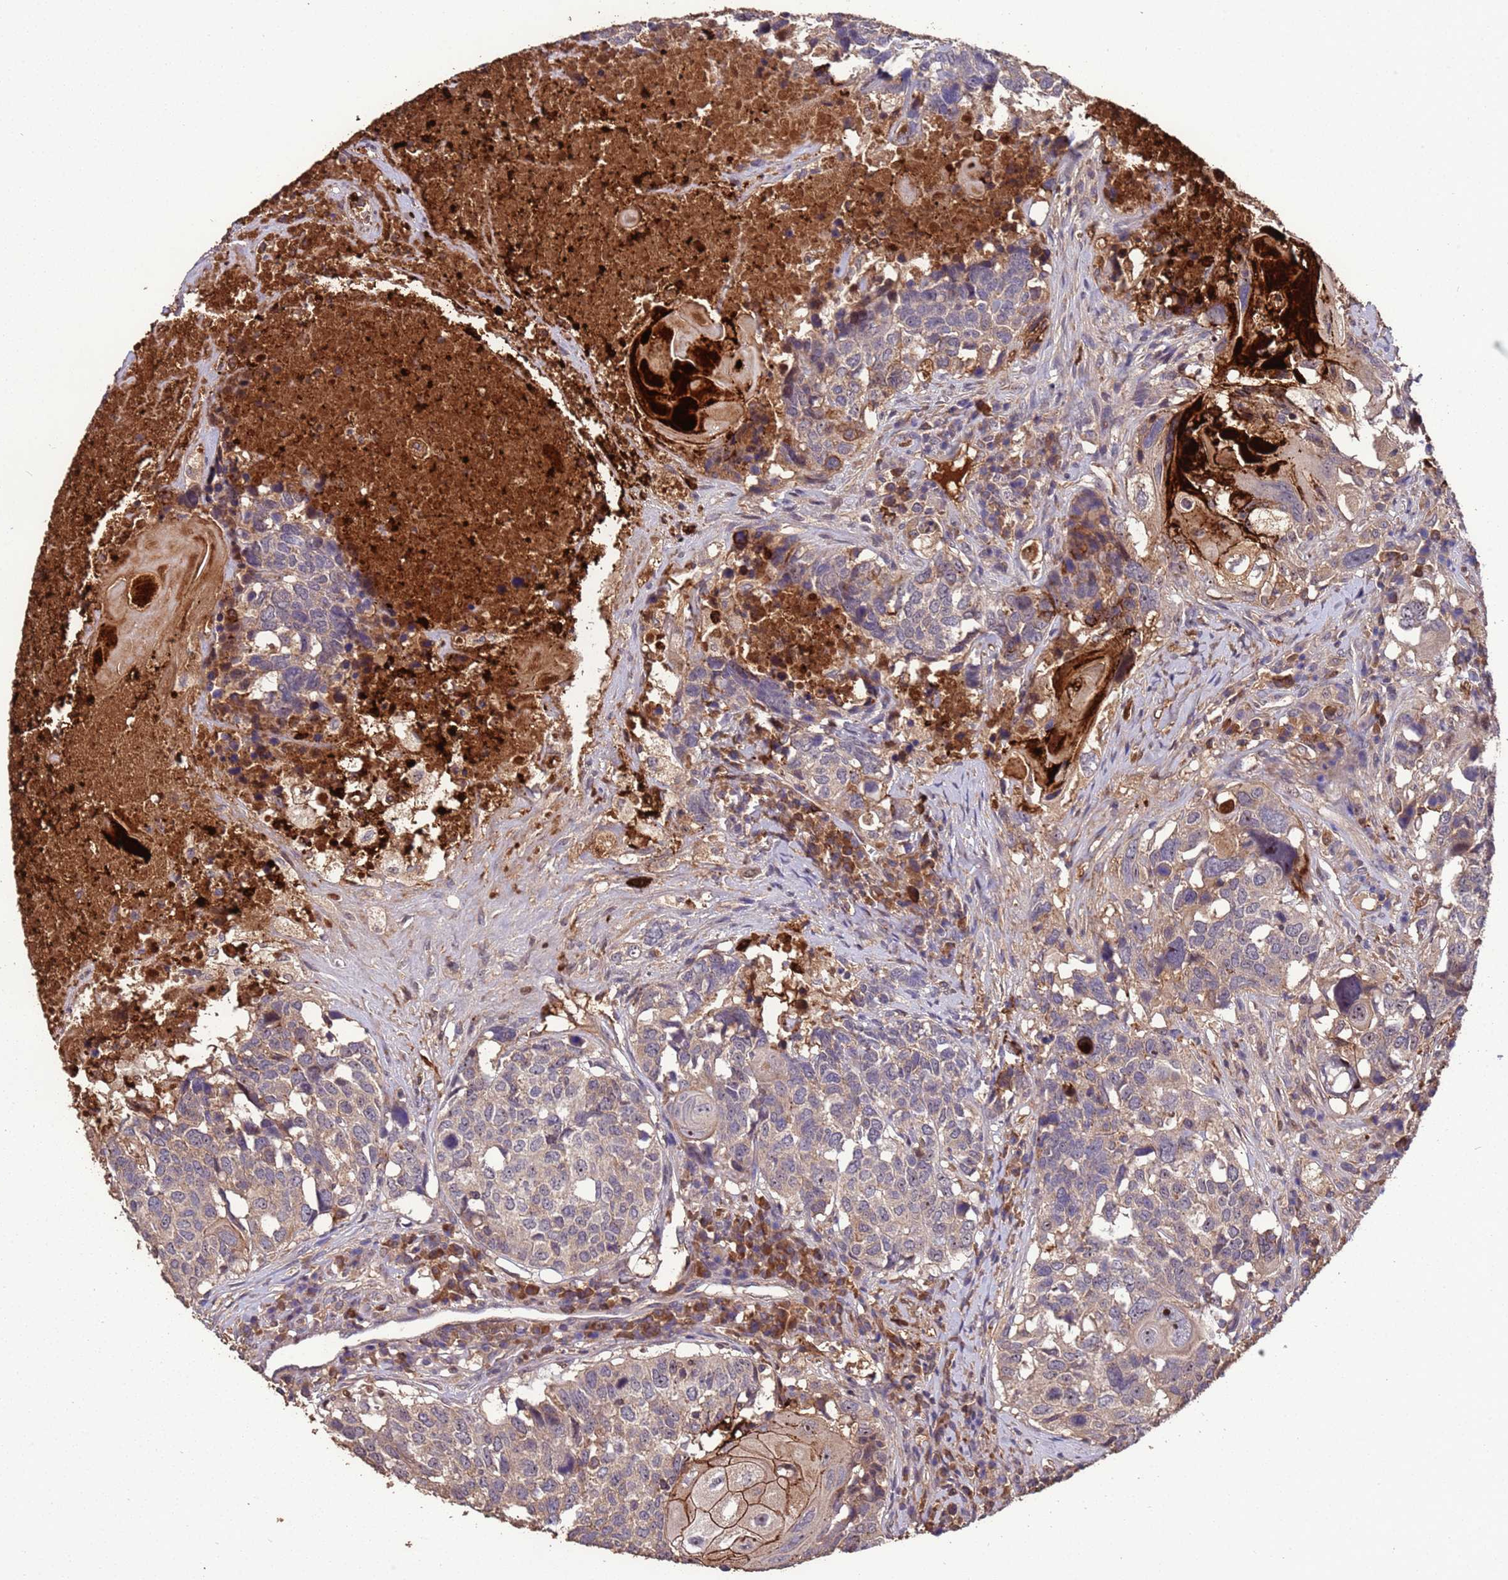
{"staining": {"intensity": "moderate", "quantity": "<25%", "location": "cytoplasmic/membranous"}, "tissue": "head and neck cancer", "cell_type": "Tumor cells", "image_type": "cancer", "snomed": [{"axis": "morphology", "description": "Squamous cell carcinoma, NOS"}, {"axis": "topography", "description": "Head-Neck"}], "caption": "Immunohistochemistry (IHC) image of neoplastic tissue: squamous cell carcinoma (head and neck) stained using immunohistochemistry demonstrates low levels of moderate protein expression localized specifically in the cytoplasmic/membranous of tumor cells, appearing as a cytoplasmic/membranous brown color.", "gene": "CCDC184", "patient": {"sex": "male", "age": 66}}